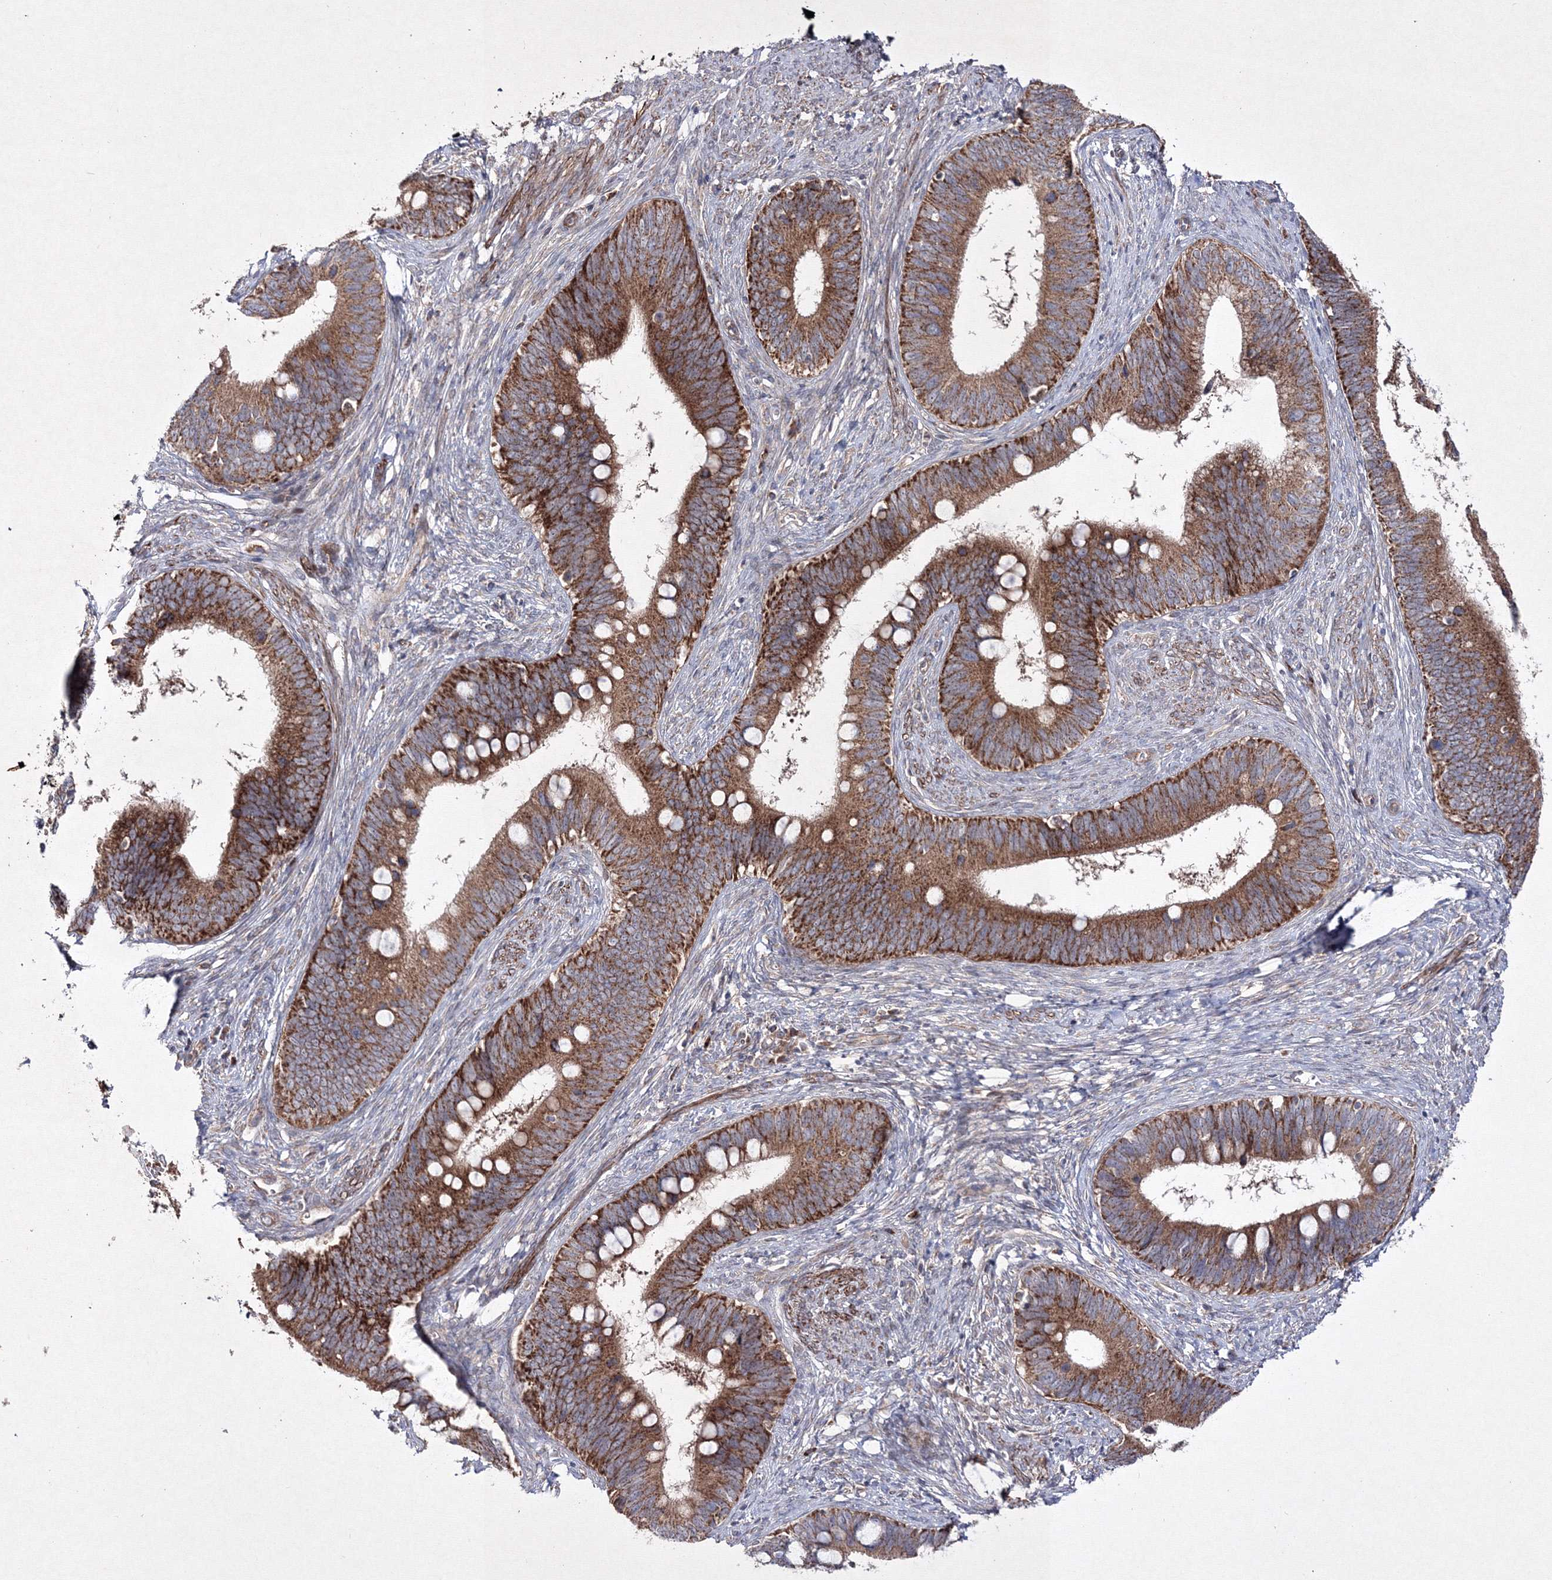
{"staining": {"intensity": "strong", "quantity": ">75%", "location": "cytoplasmic/membranous"}, "tissue": "cervical cancer", "cell_type": "Tumor cells", "image_type": "cancer", "snomed": [{"axis": "morphology", "description": "Adenocarcinoma, NOS"}, {"axis": "topography", "description": "Cervix"}], "caption": "A brown stain shows strong cytoplasmic/membranous staining of a protein in human cervical cancer (adenocarcinoma) tumor cells. The protein of interest is shown in brown color, while the nuclei are stained blue.", "gene": "GFM1", "patient": {"sex": "female", "age": 42}}